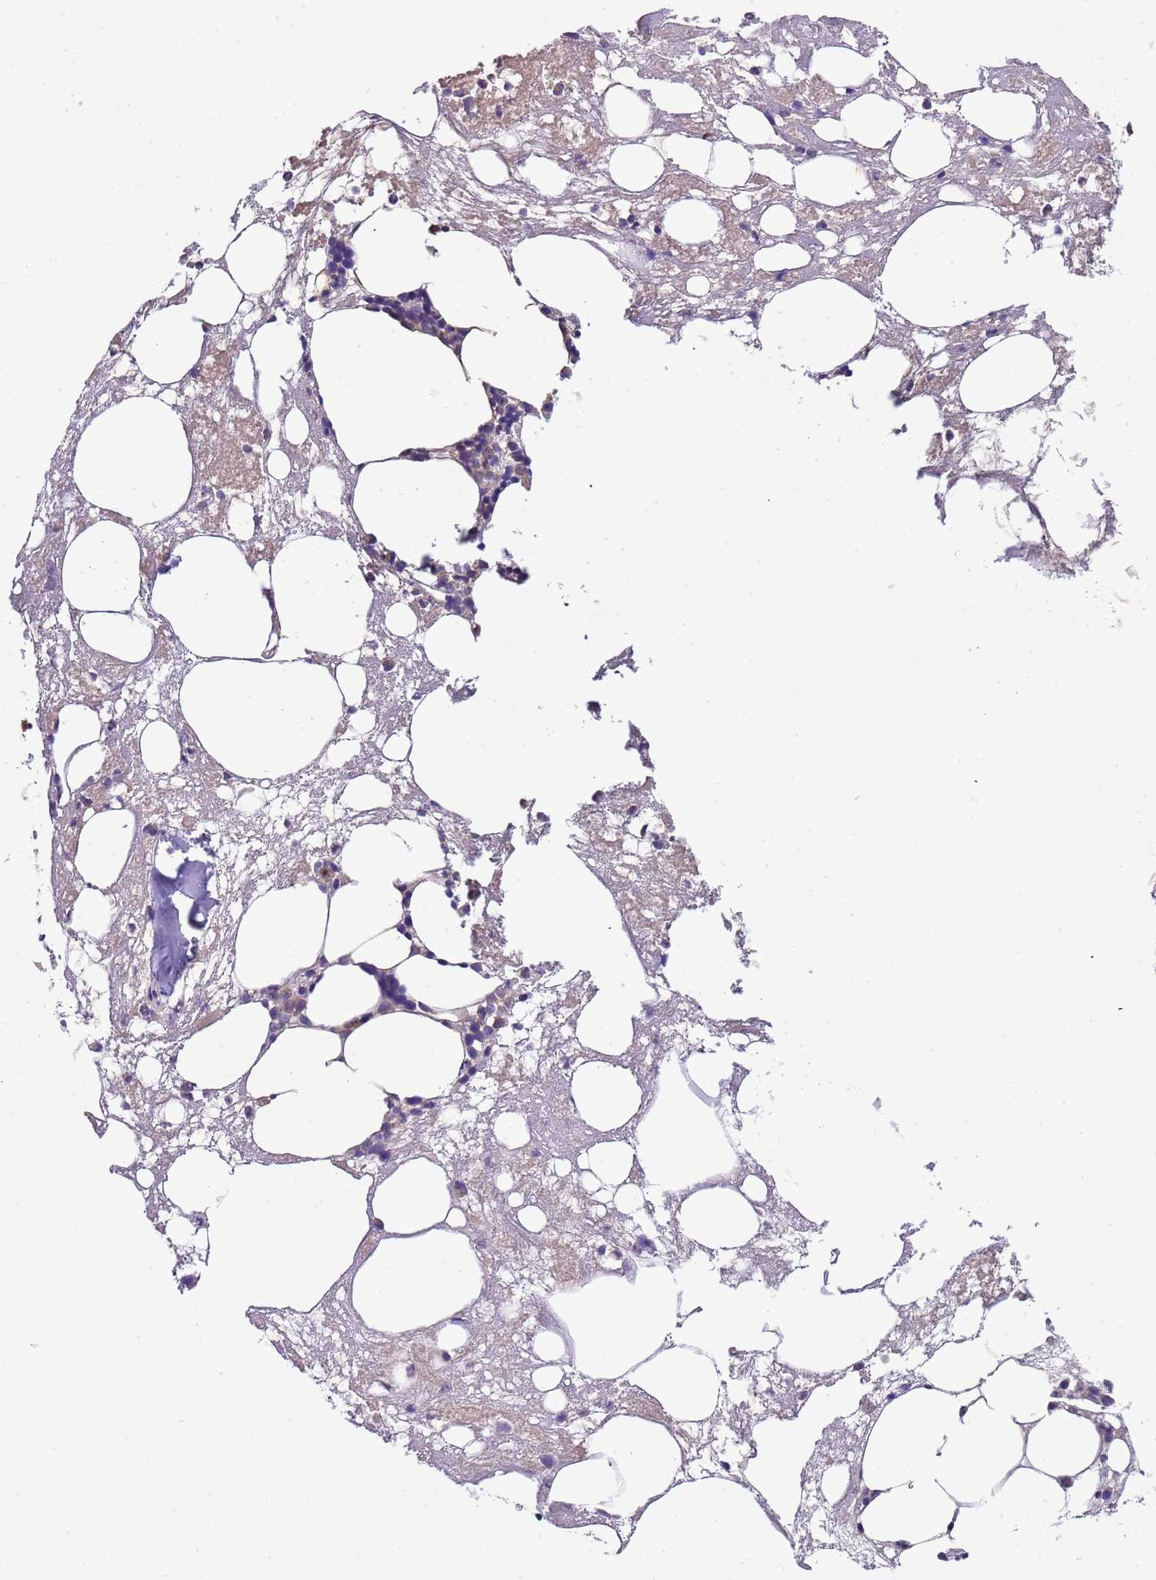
{"staining": {"intensity": "moderate", "quantity": "<25%", "location": "cytoplasmic/membranous,nuclear"}, "tissue": "bone marrow", "cell_type": "Hematopoietic cells", "image_type": "normal", "snomed": [{"axis": "morphology", "description": "Normal tissue, NOS"}, {"axis": "topography", "description": "Bone marrow"}], "caption": "Protein expression analysis of normal bone marrow demonstrates moderate cytoplasmic/membranous,nuclear expression in approximately <25% of hematopoietic cells.", "gene": "PLCXD3", "patient": {"sex": "male", "age": 78}}